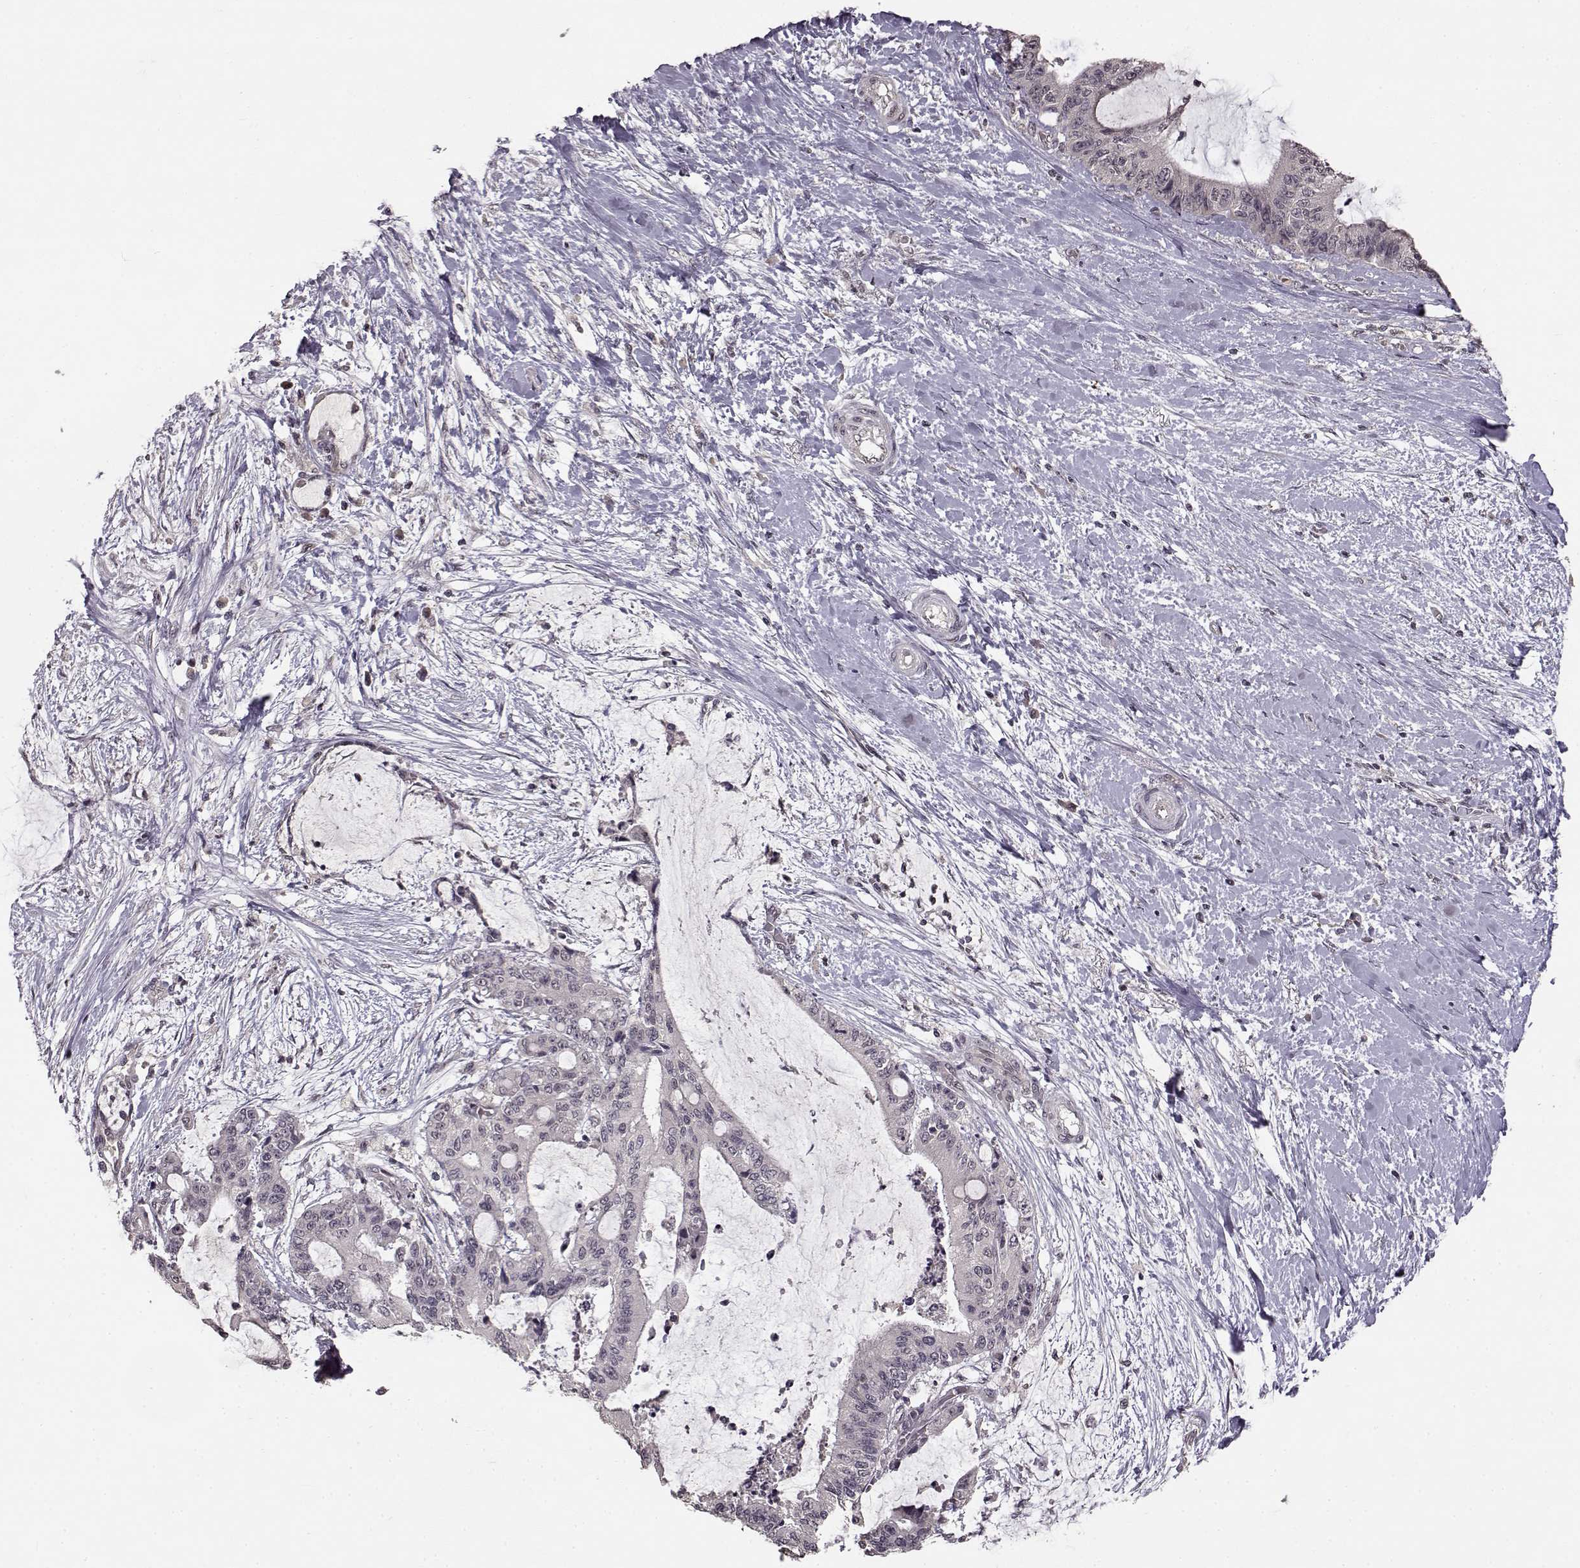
{"staining": {"intensity": "negative", "quantity": "none", "location": "none"}, "tissue": "liver cancer", "cell_type": "Tumor cells", "image_type": "cancer", "snomed": [{"axis": "morphology", "description": "Cholangiocarcinoma"}, {"axis": "topography", "description": "Liver"}], "caption": "DAB (3,3'-diaminobenzidine) immunohistochemical staining of cholangiocarcinoma (liver) demonstrates no significant staining in tumor cells.", "gene": "NTRK2", "patient": {"sex": "female", "age": 73}}